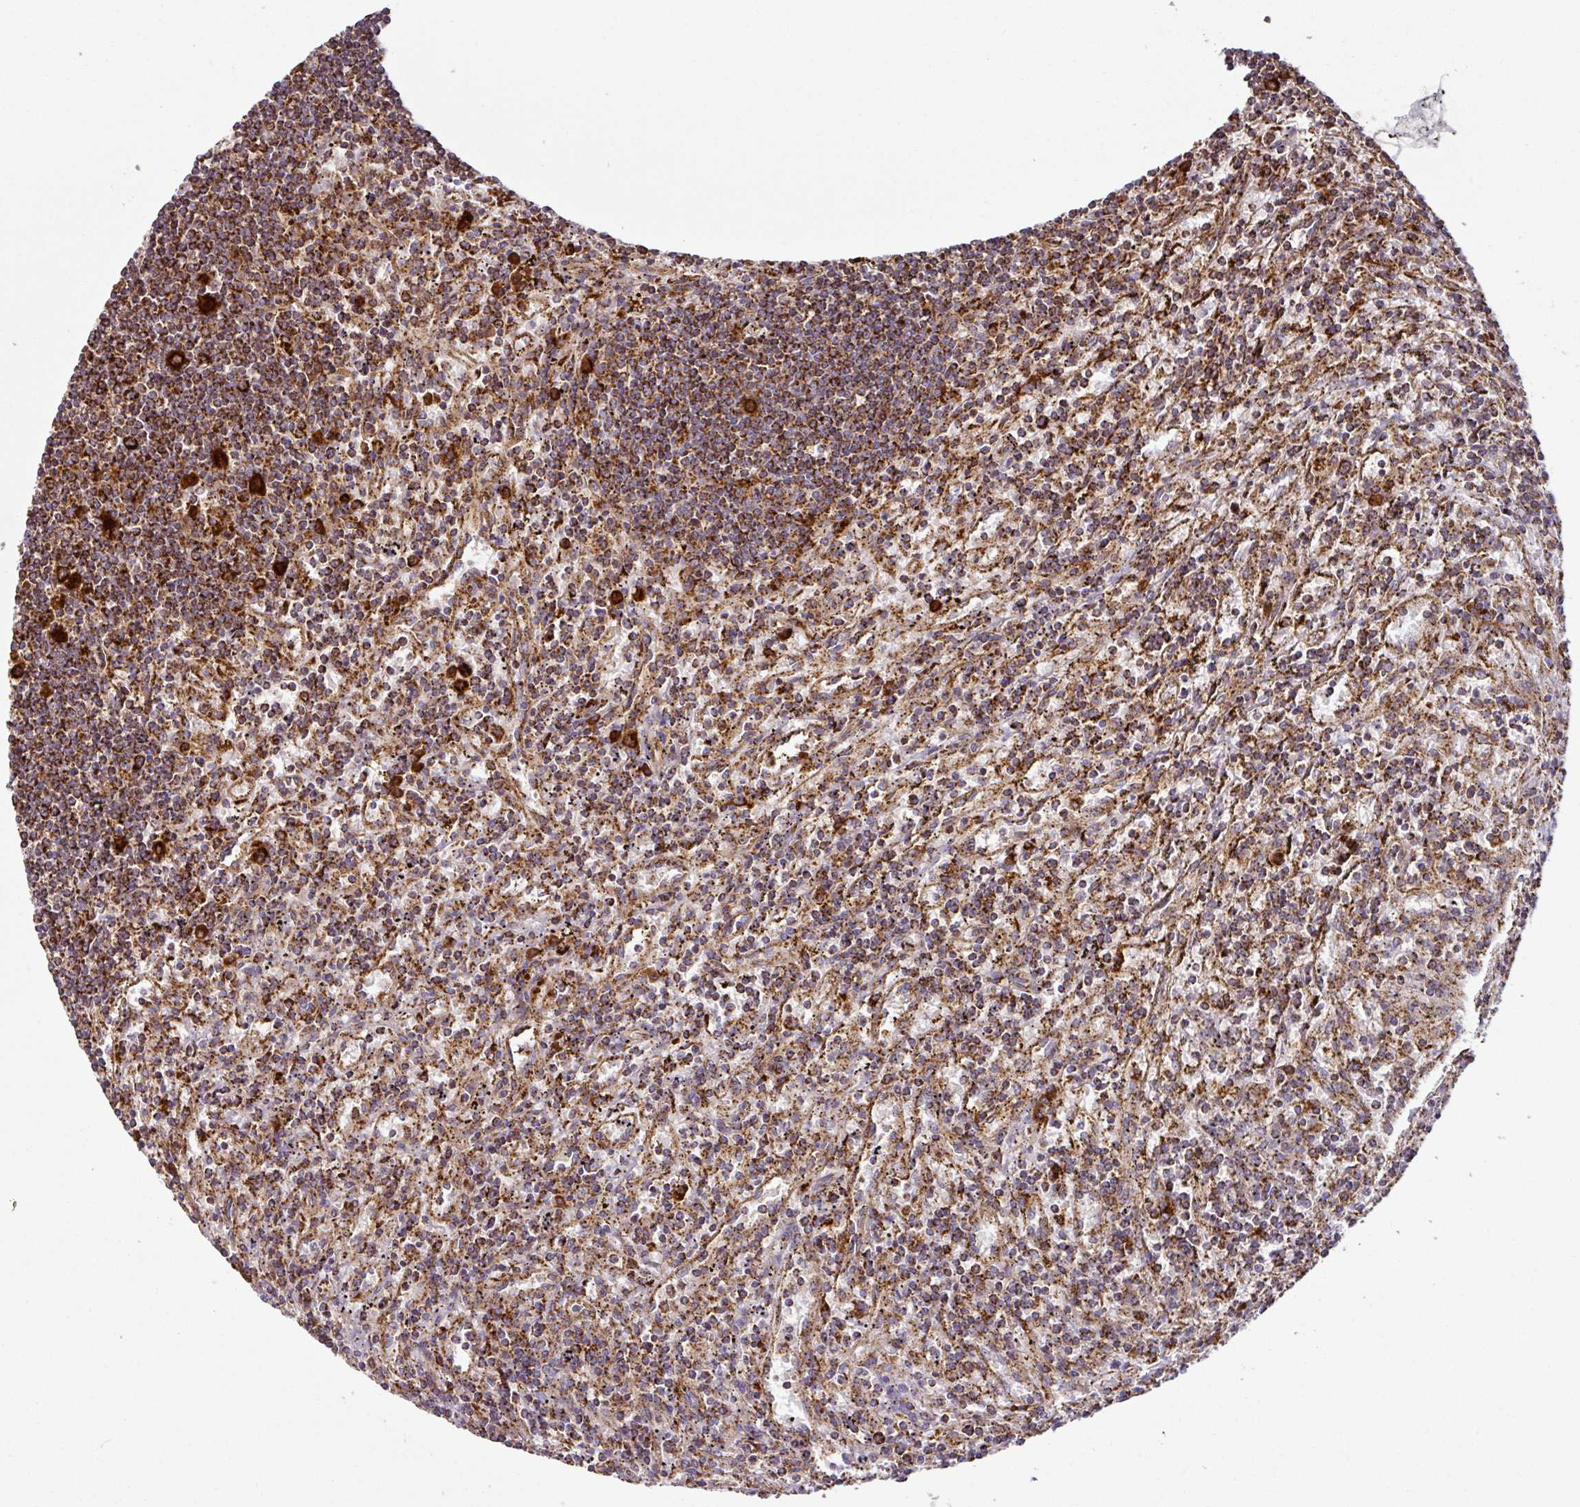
{"staining": {"intensity": "strong", "quantity": ">75%", "location": "cytoplasmic/membranous"}, "tissue": "lymphoma", "cell_type": "Tumor cells", "image_type": "cancer", "snomed": [{"axis": "morphology", "description": "Malignant lymphoma, non-Hodgkin's type, Low grade"}, {"axis": "topography", "description": "Spleen"}], "caption": "Tumor cells show strong cytoplasmic/membranous staining in approximately >75% of cells in lymphoma.", "gene": "TRAP1", "patient": {"sex": "male", "age": 76}}